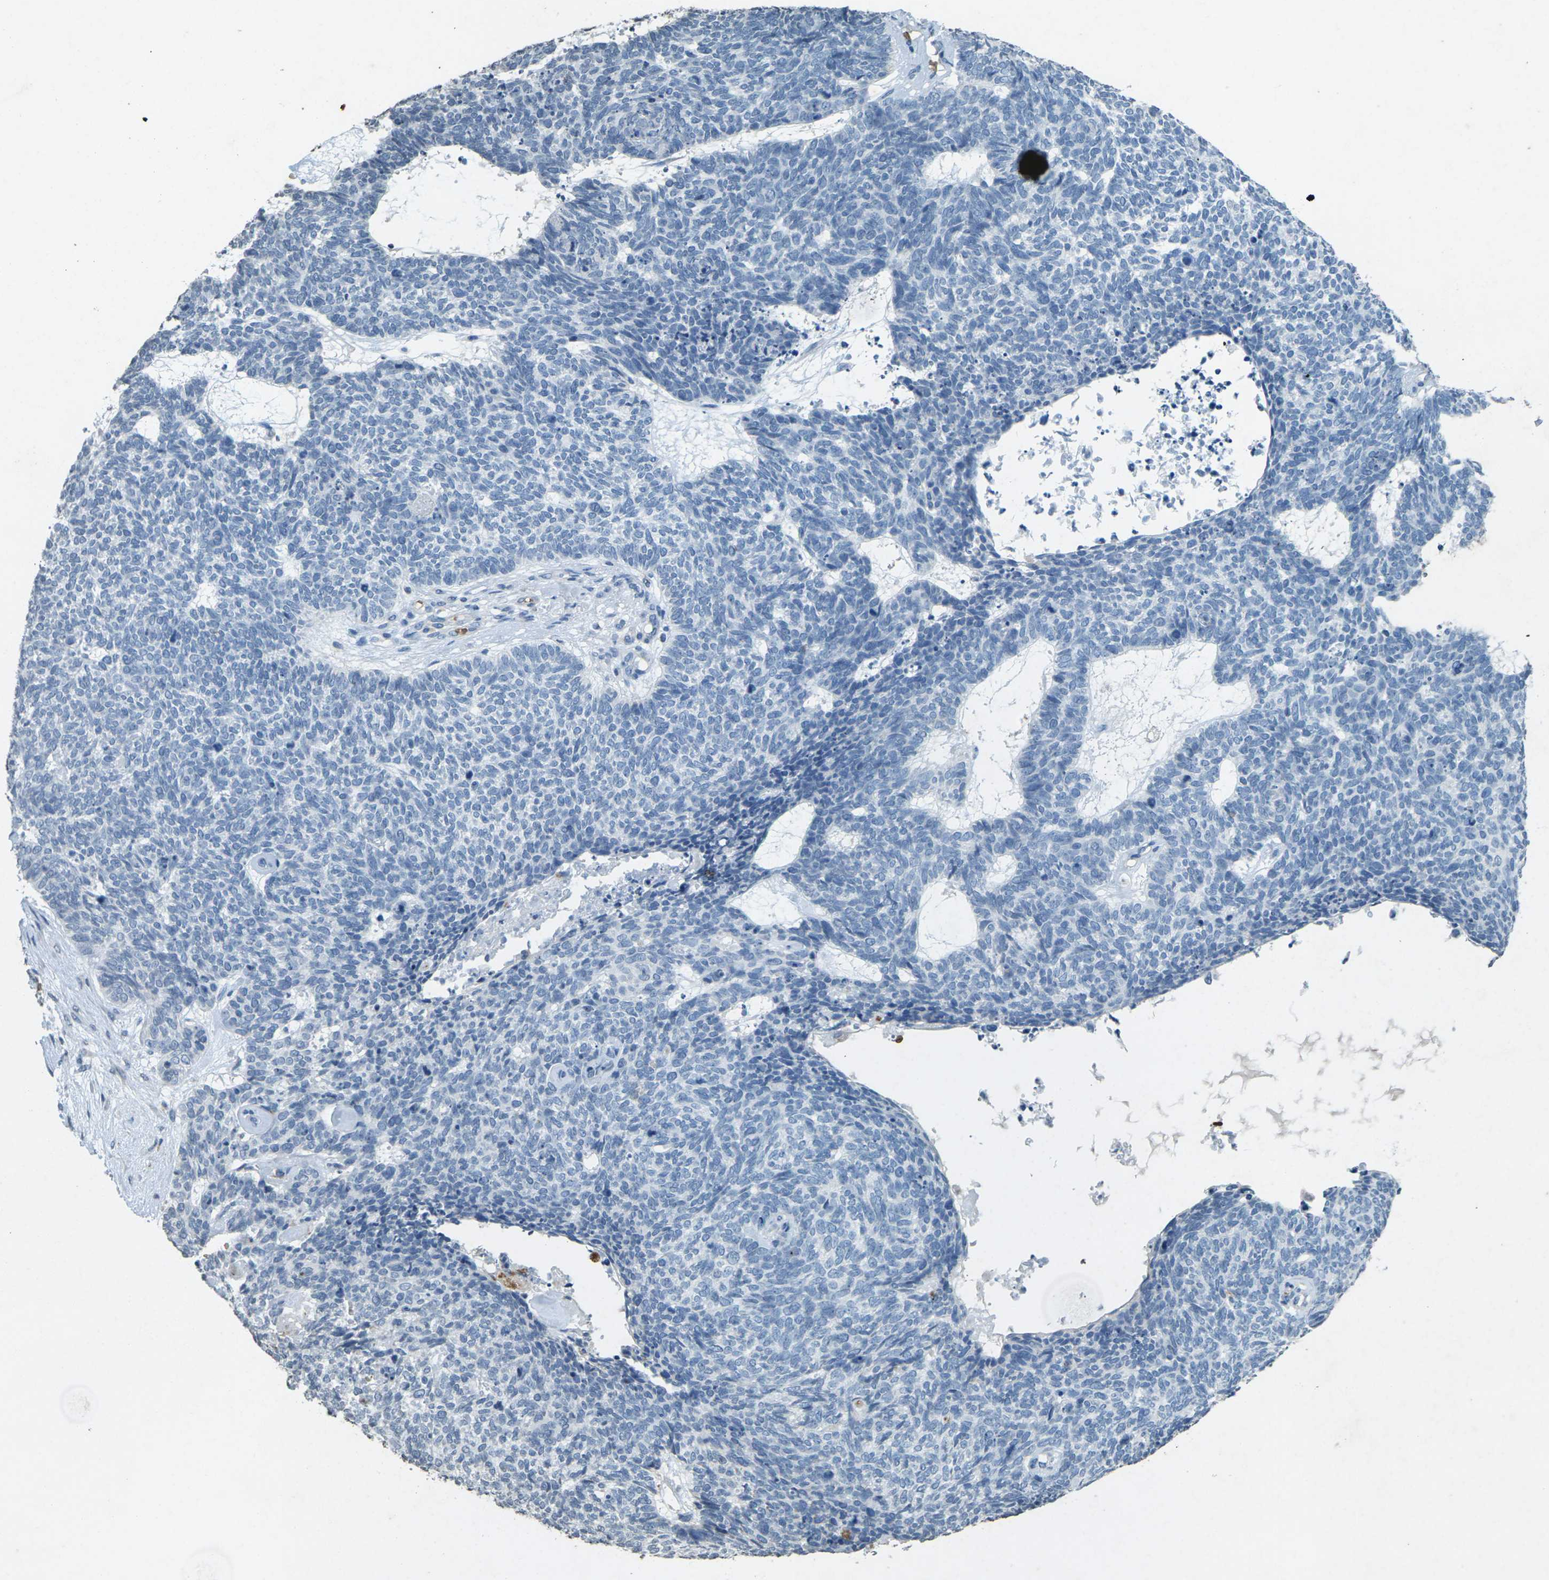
{"staining": {"intensity": "negative", "quantity": "none", "location": "none"}, "tissue": "skin cancer", "cell_type": "Tumor cells", "image_type": "cancer", "snomed": [{"axis": "morphology", "description": "Basal cell carcinoma"}, {"axis": "topography", "description": "Skin"}], "caption": "Tumor cells show no significant protein expression in skin basal cell carcinoma.", "gene": "HBB", "patient": {"sex": "female", "age": 84}}